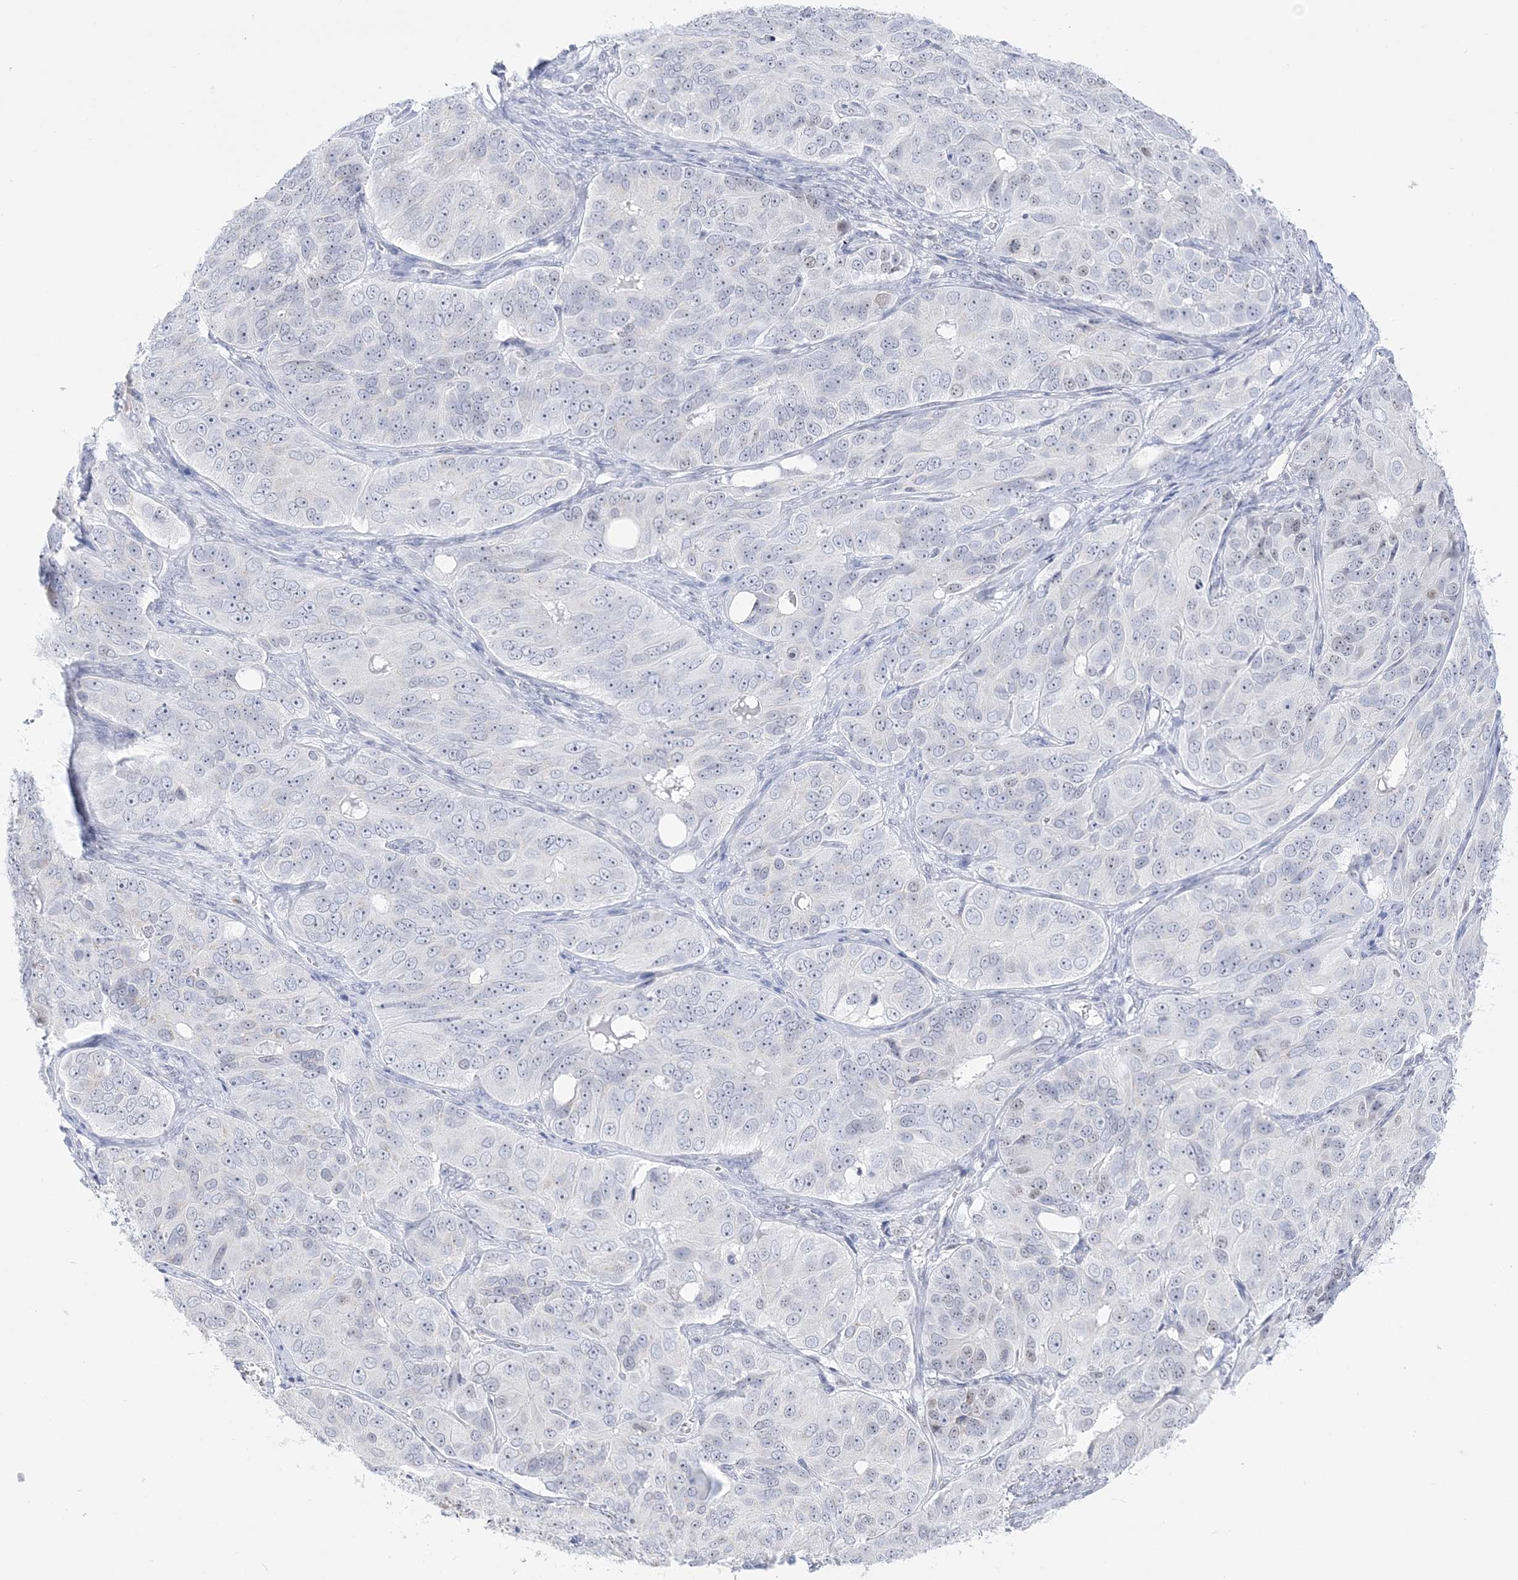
{"staining": {"intensity": "negative", "quantity": "none", "location": "none"}, "tissue": "ovarian cancer", "cell_type": "Tumor cells", "image_type": "cancer", "snomed": [{"axis": "morphology", "description": "Carcinoma, endometroid"}, {"axis": "topography", "description": "Ovary"}], "caption": "A high-resolution photomicrograph shows IHC staining of ovarian cancer, which exhibits no significant positivity in tumor cells.", "gene": "DDX21", "patient": {"sex": "female", "age": 51}}